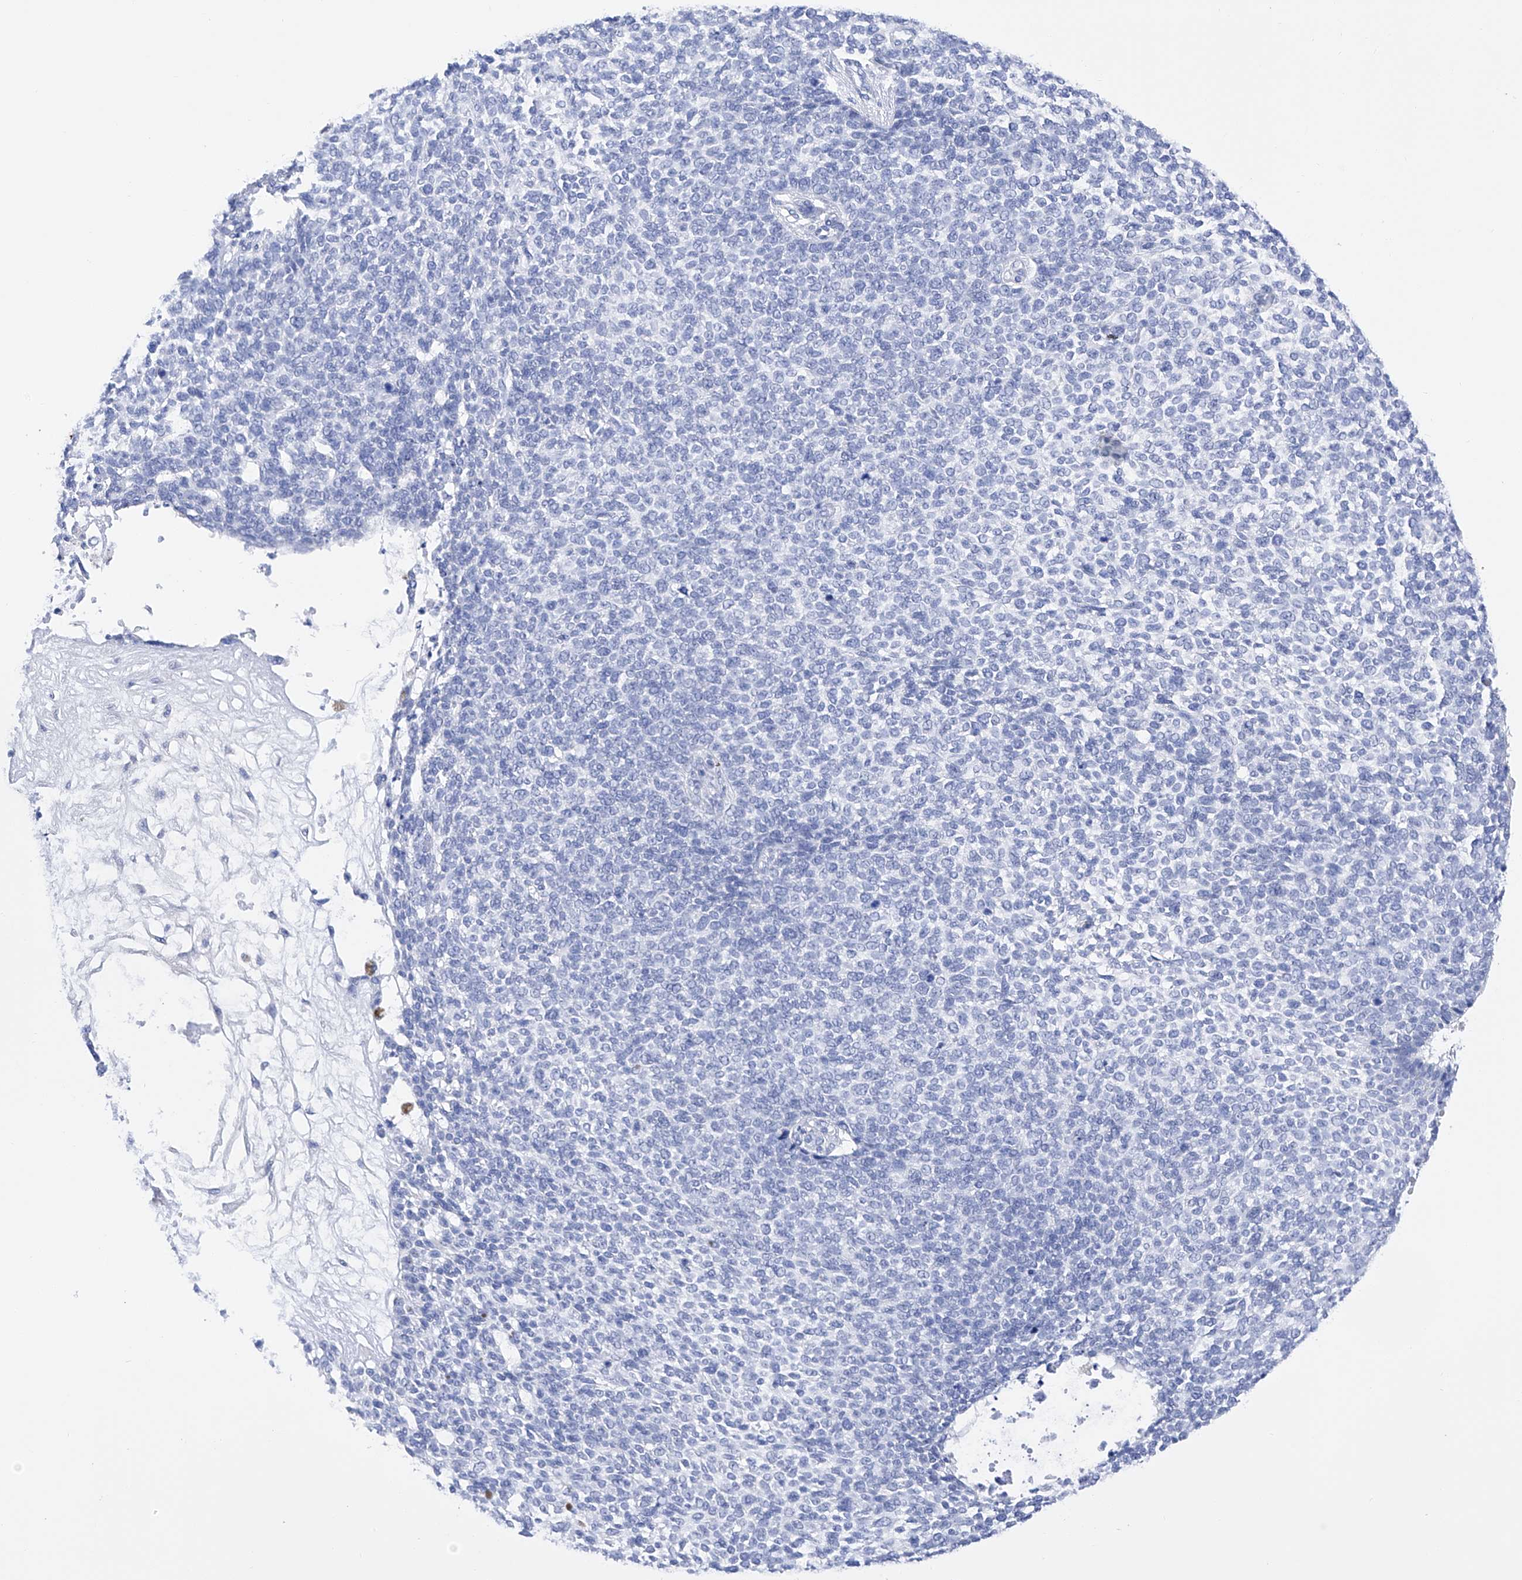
{"staining": {"intensity": "negative", "quantity": "none", "location": "none"}, "tissue": "skin cancer", "cell_type": "Tumor cells", "image_type": "cancer", "snomed": [{"axis": "morphology", "description": "Basal cell carcinoma"}, {"axis": "topography", "description": "Skin"}], "caption": "An image of human skin cancer is negative for staining in tumor cells.", "gene": "FLG", "patient": {"sex": "female", "age": 84}}